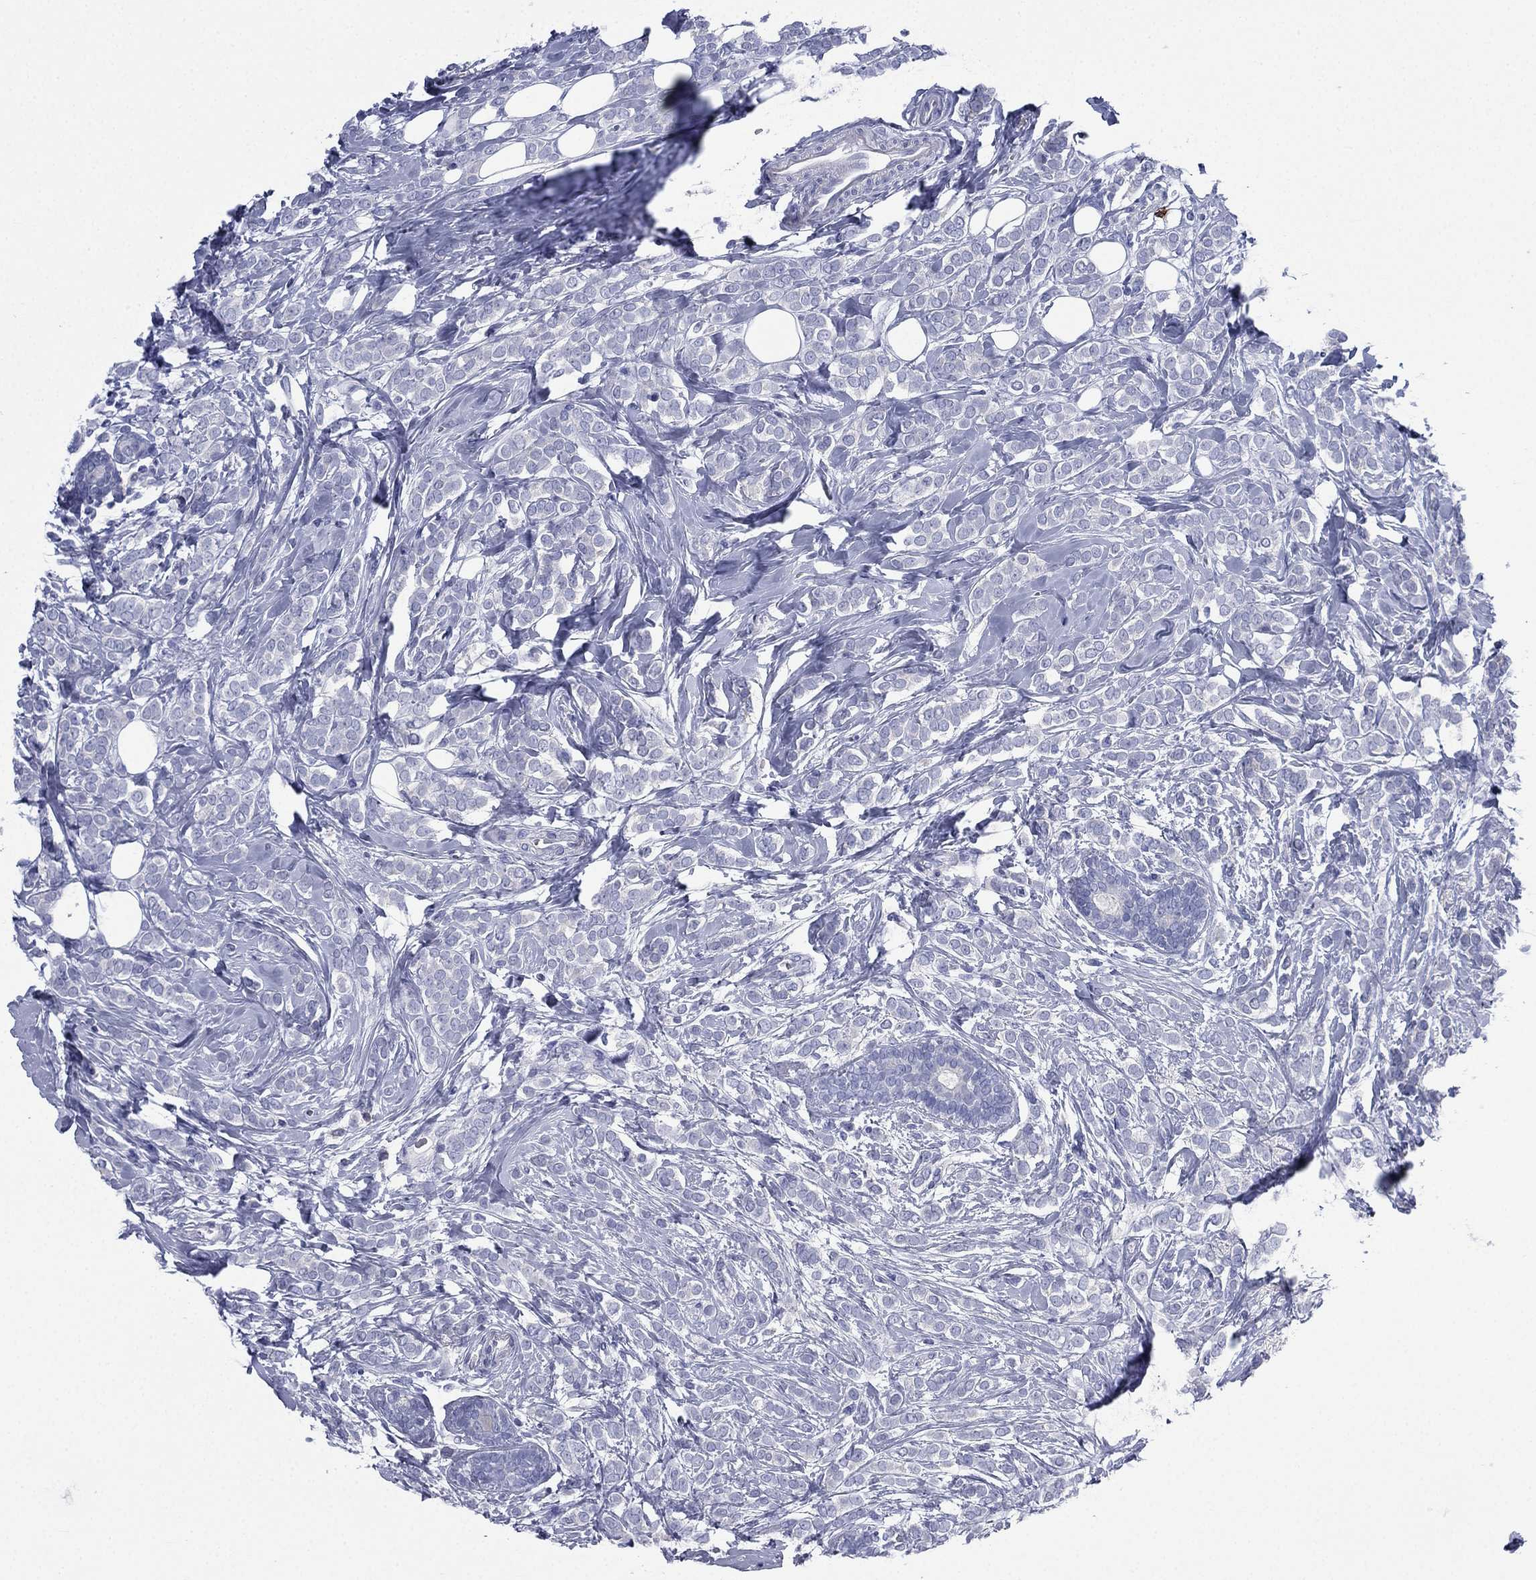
{"staining": {"intensity": "negative", "quantity": "none", "location": "none"}, "tissue": "breast cancer", "cell_type": "Tumor cells", "image_type": "cancer", "snomed": [{"axis": "morphology", "description": "Lobular carcinoma"}, {"axis": "topography", "description": "Breast"}], "caption": "The IHC histopathology image has no significant staining in tumor cells of breast cancer tissue.", "gene": "FCER2", "patient": {"sex": "female", "age": 49}}